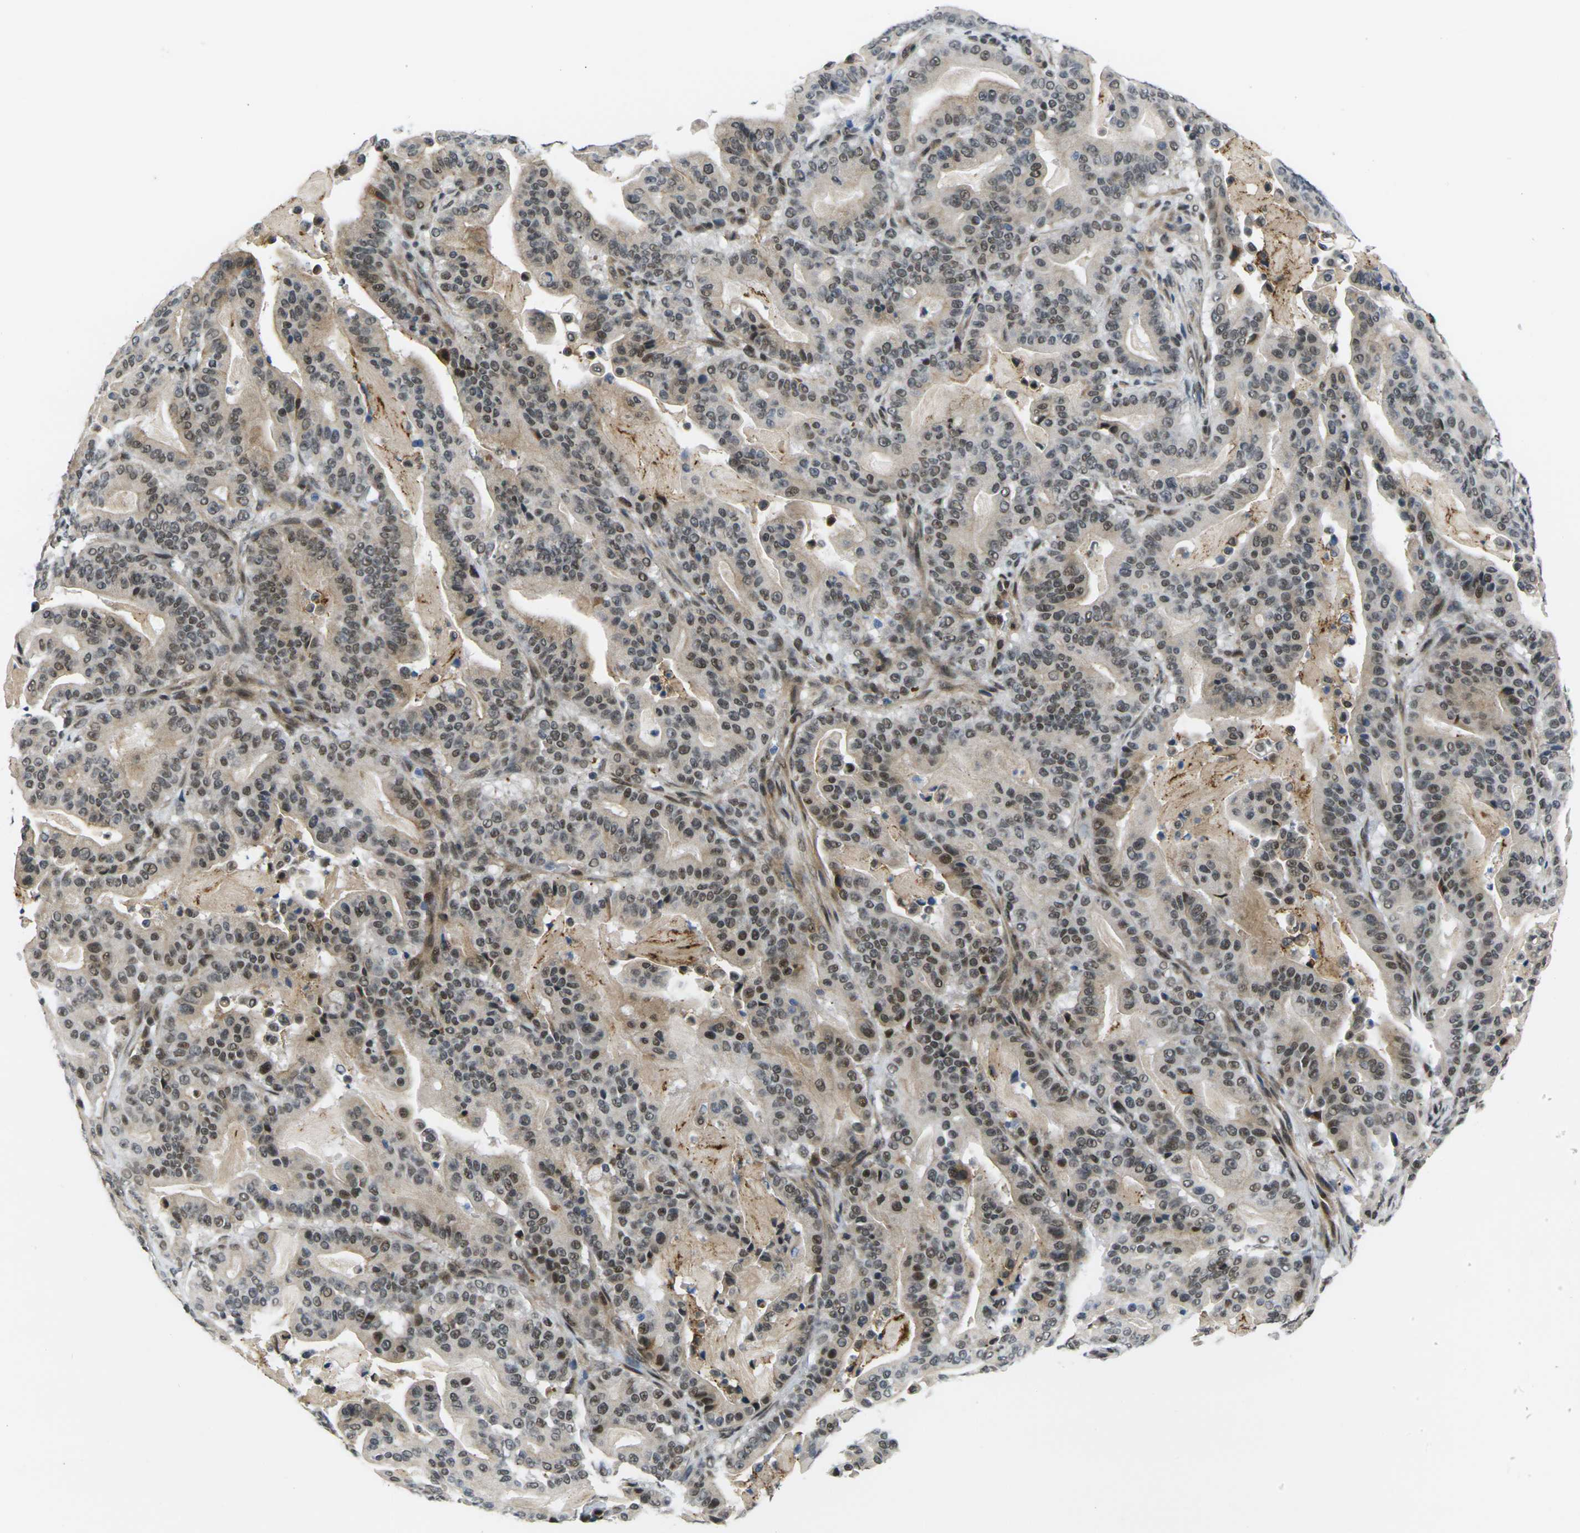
{"staining": {"intensity": "moderate", "quantity": "25%-75%", "location": "cytoplasmic/membranous,nuclear"}, "tissue": "pancreatic cancer", "cell_type": "Tumor cells", "image_type": "cancer", "snomed": [{"axis": "morphology", "description": "Adenocarcinoma, NOS"}, {"axis": "topography", "description": "Pancreas"}], "caption": "This is a photomicrograph of immunohistochemistry staining of pancreatic cancer (adenocarcinoma), which shows moderate staining in the cytoplasmic/membranous and nuclear of tumor cells.", "gene": "RBM7", "patient": {"sex": "male", "age": 63}}